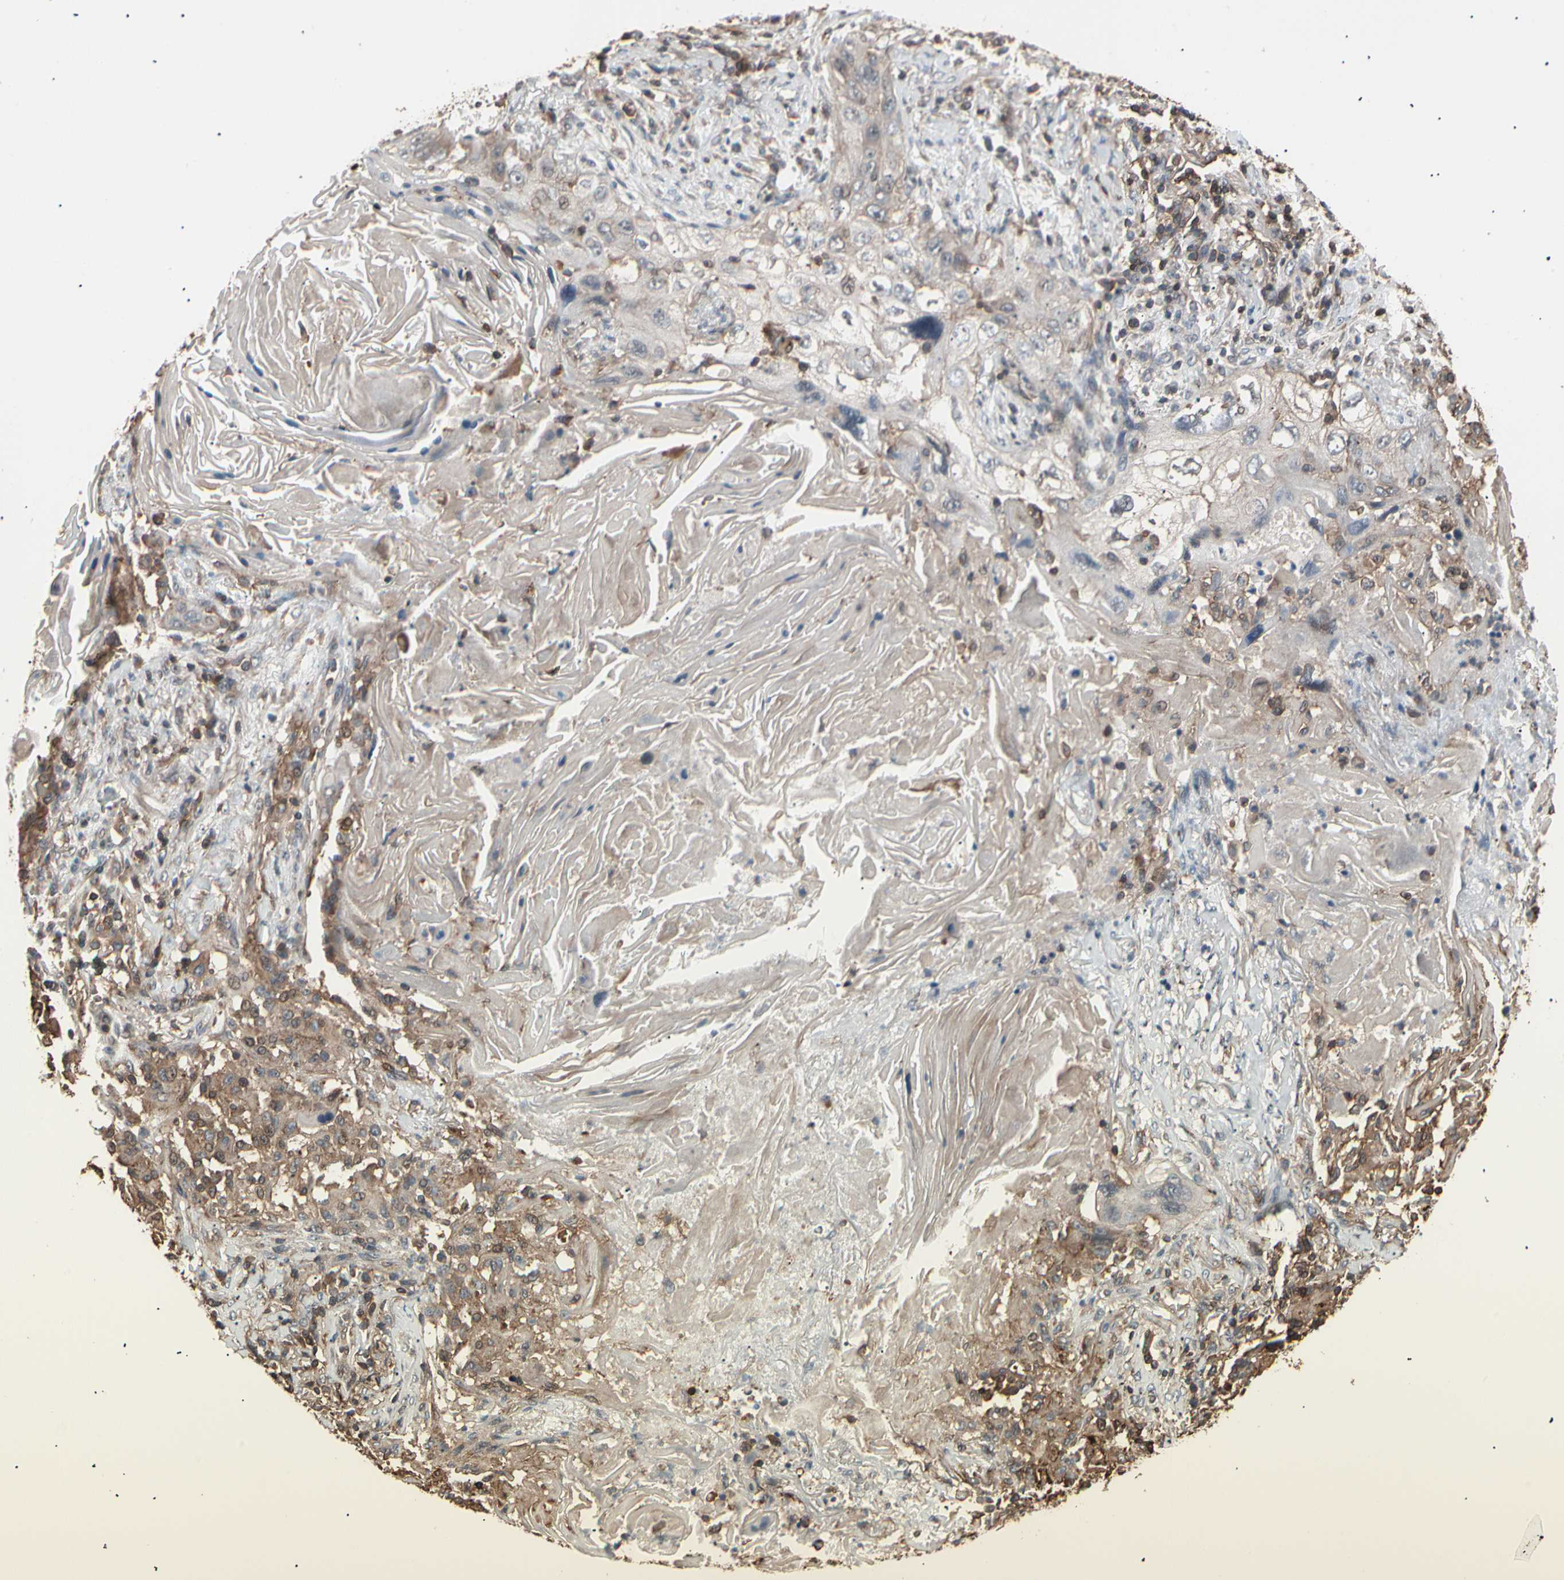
{"staining": {"intensity": "weak", "quantity": "25%-75%", "location": "cytoplasmic/membranous"}, "tissue": "lung cancer", "cell_type": "Tumor cells", "image_type": "cancer", "snomed": [{"axis": "morphology", "description": "Squamous cell carcinoma, NOS"}, {"axis": "topography", "description": "Lung"}], "caption": "The immunohistochemical stain shows weak cytoplasmic/membranous staining in tumor cells of lung cancer tissue.", "gene": "MAPK13", "patient": {"sex": "female", "age": 67}}